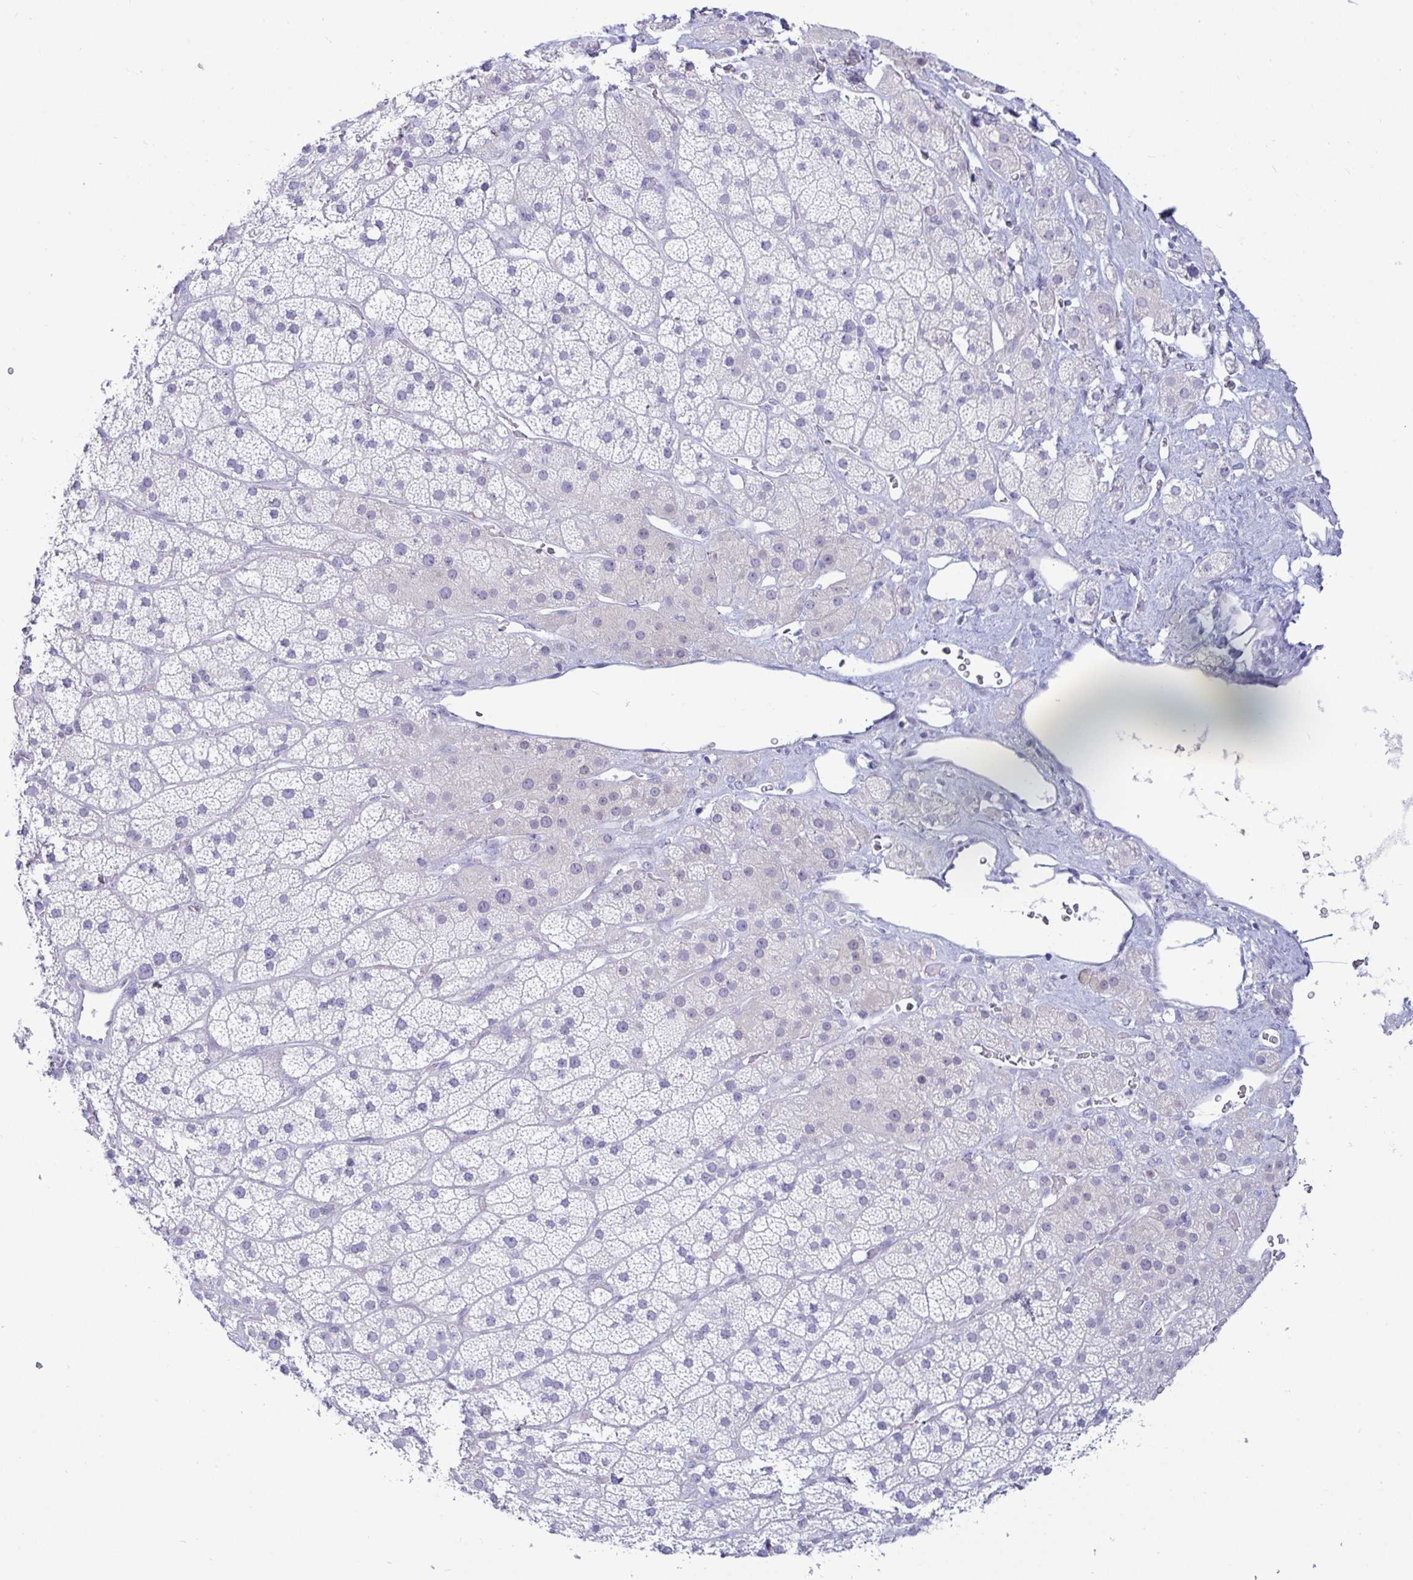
{"staining": {"intensity": "weak", "quantity": "<25%", "location": "nuclear"}, "tissue": "adrenal gland", "cell_type": "Glandular cells", "image_type": "normal", "snomed": [{"axis": "morphology", "description": "Normal tissue, NOS"}, {"axis": "topography", "description": "Adrenal gland"}], "caption": "Immunohistochemistry (IHC) of normal adrenal gland demonstrates no expression in glandular cells.", "gene": "TFPI2", "patient": {"sex": "male", "age": 57}}